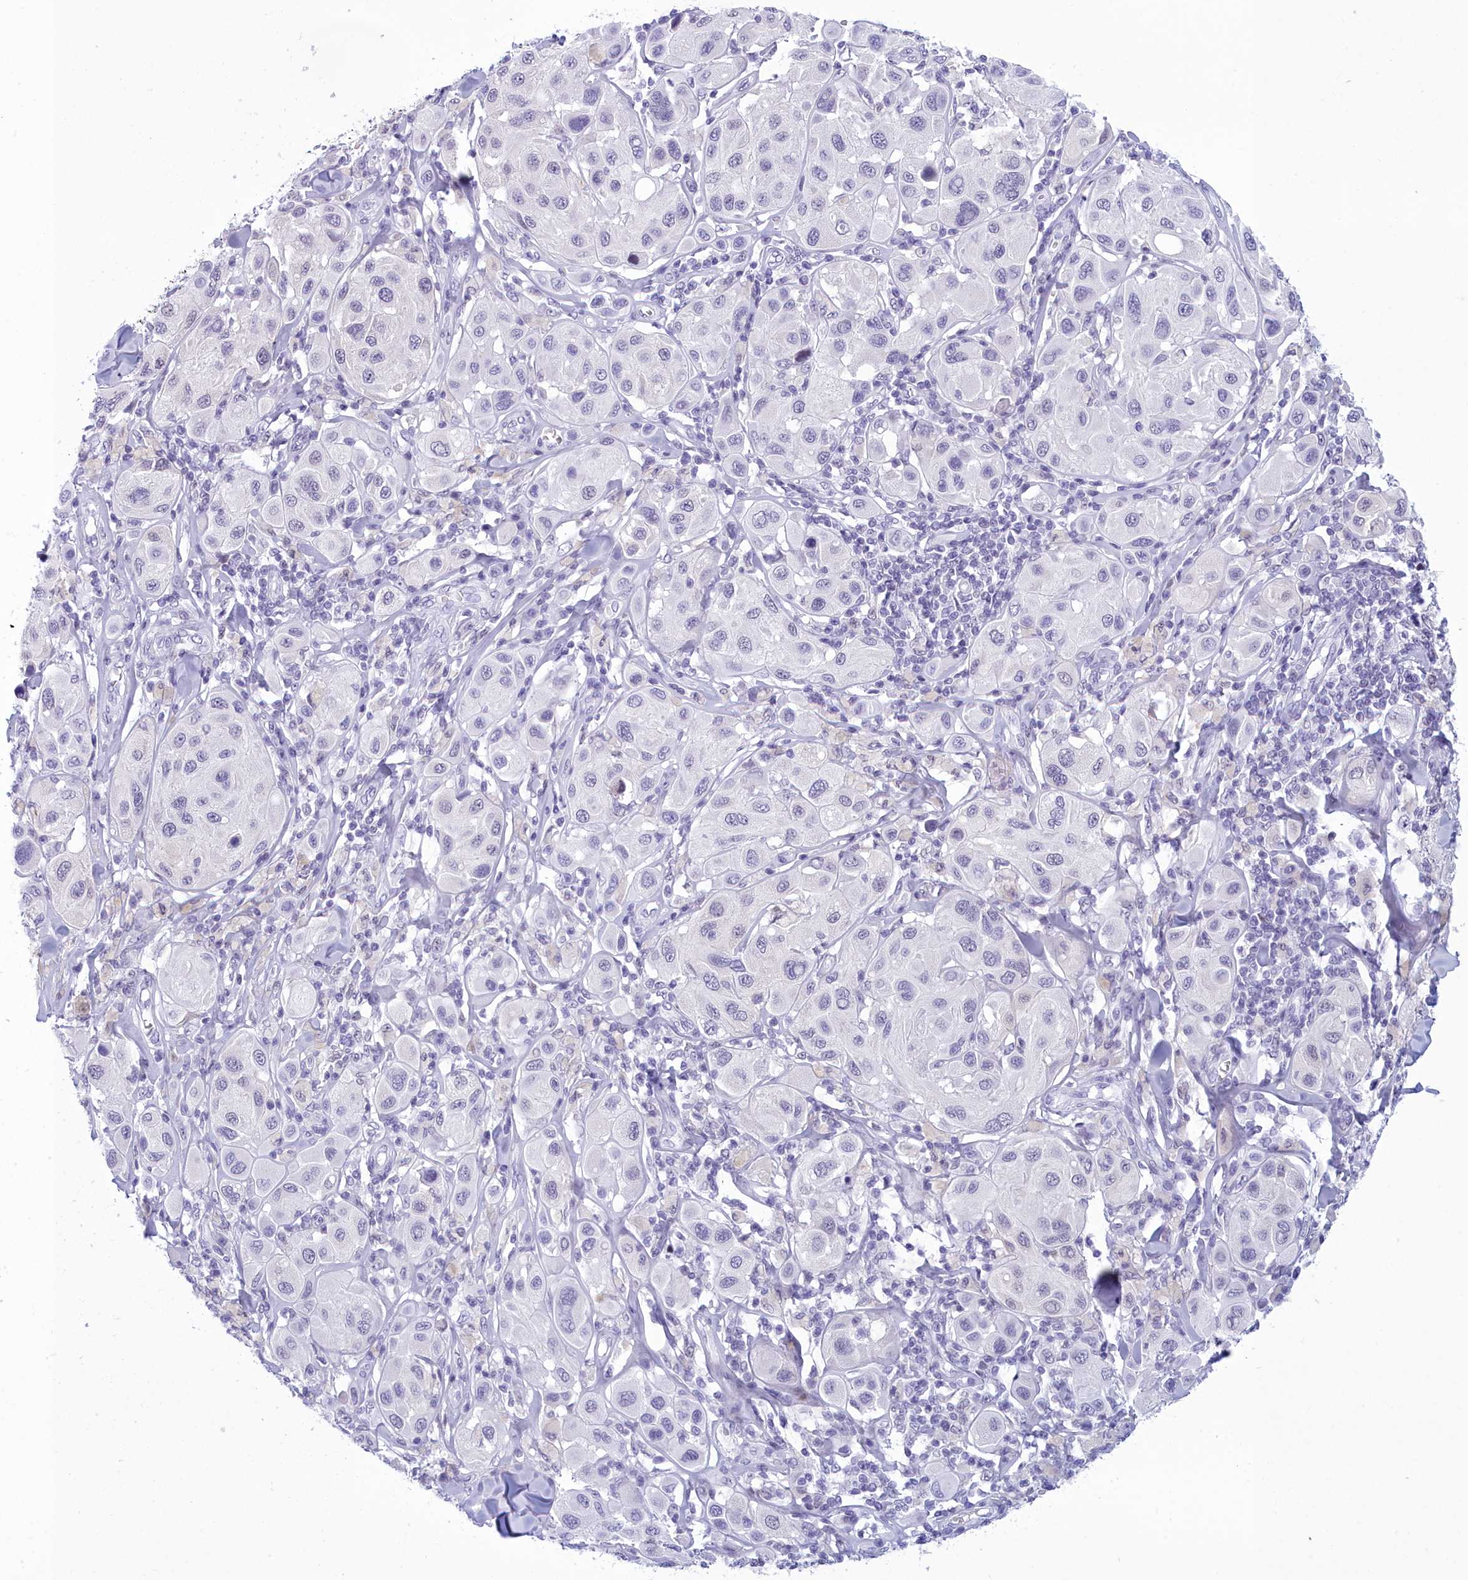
{"staining": {"intensity": "negative", "quantity": "none", "location": "none"}, "tissue": "melanoma", "cell_type": "Tumor cells", "image_type": "cancer", "snomed": [{"axis": "morphology", "description": "Malignant melanoma, Metastatic site"}, {"axis": "topography", "description": "Skin"}], "caption": "High magnification brightfield microscopy of malignant melanoma (metastatic site) stained with DAB (3,3'-diaminobenzidine) (brown) and counterstained with hematoxylin (blue): tumor cells show no significant positivity.", "gene": "SNX20", "patient": {"sex": "male", "age": 41}}